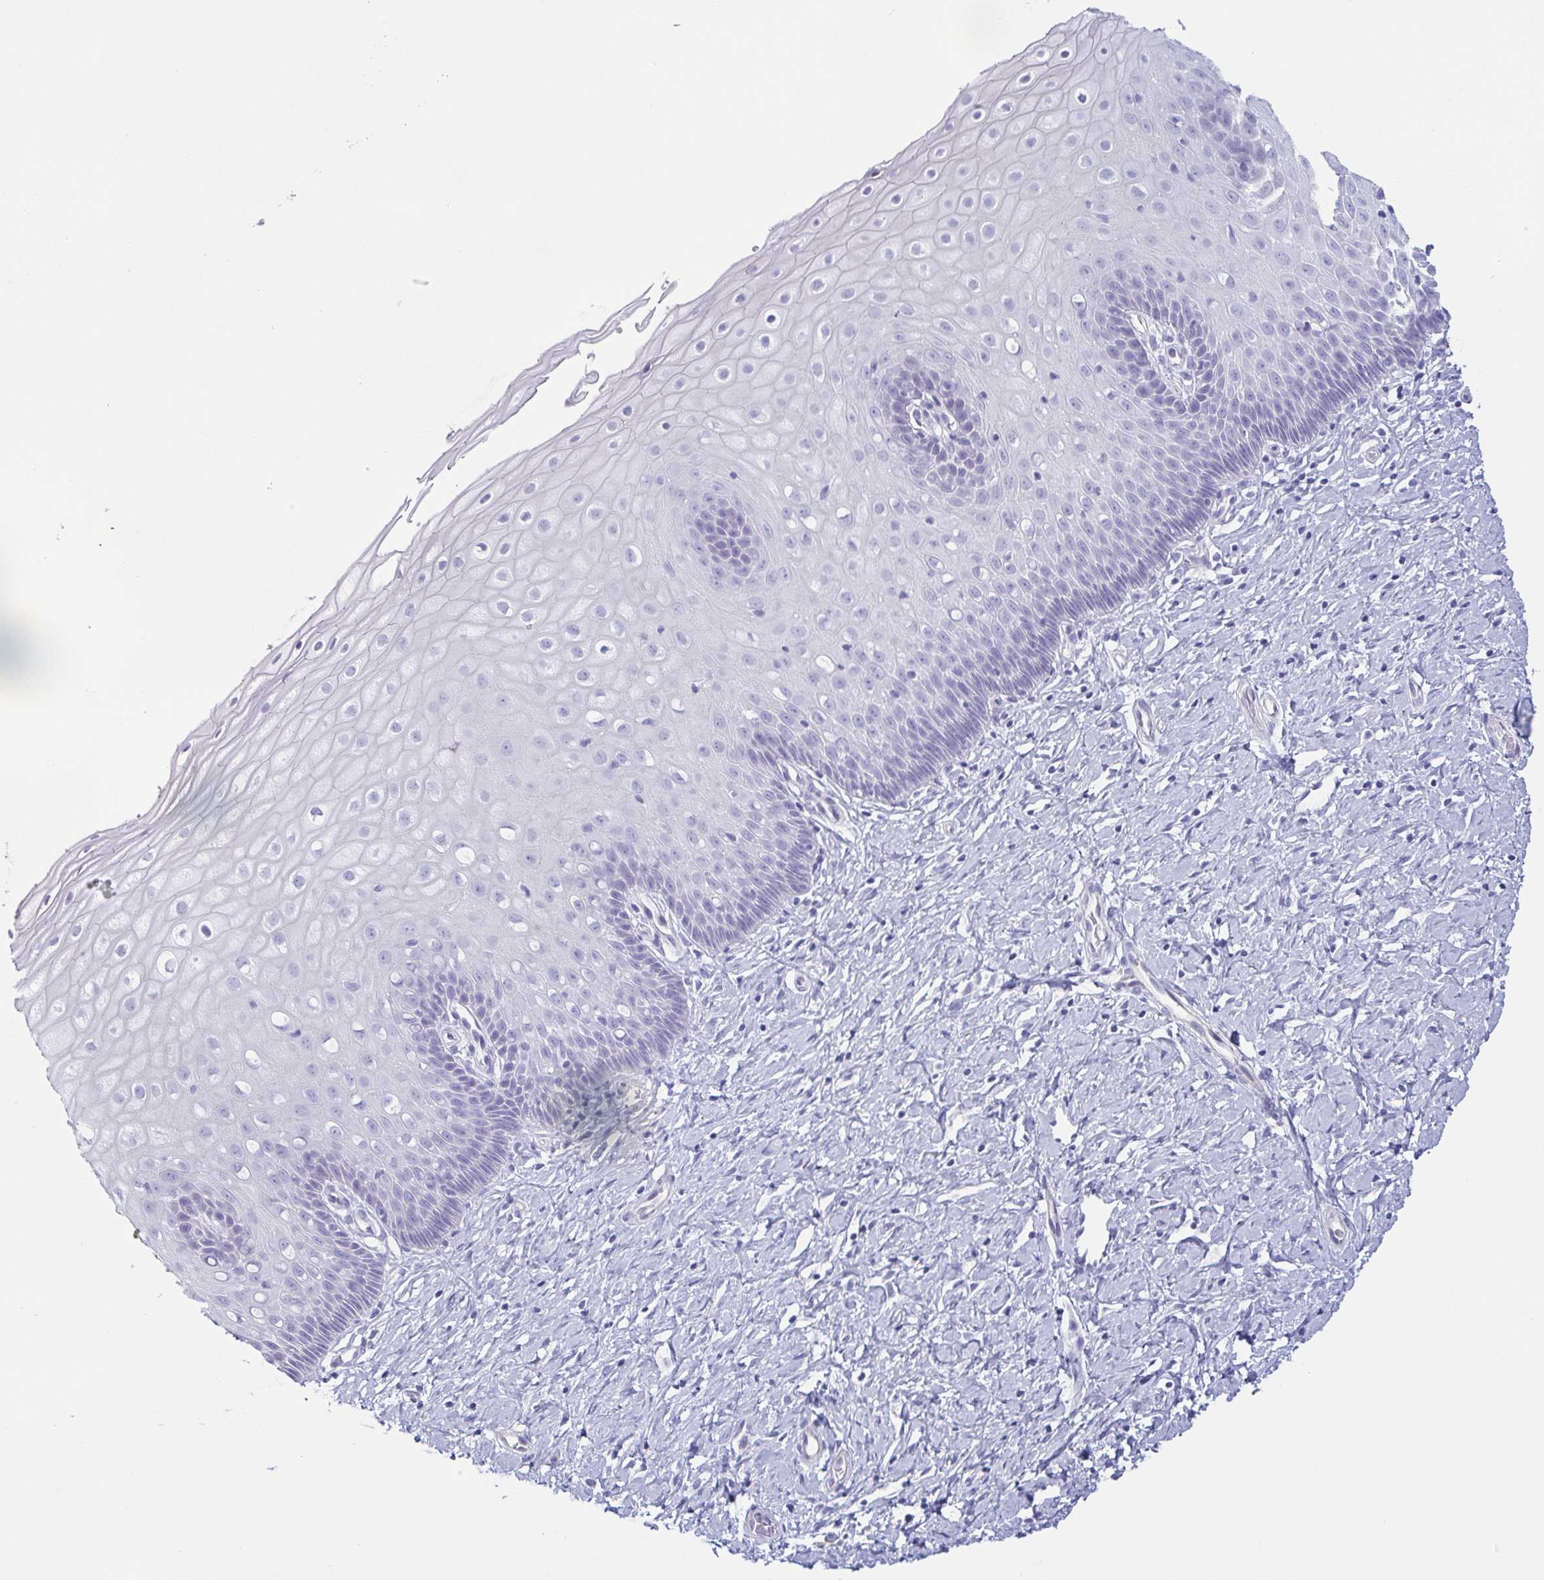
{"staining": {"intensity": "negative", "quantity": "none", "location": "none"}, "tissue": "cervix", "cell_type": "Glandular cells", "image_type": "normal", "snomed": [{"axis": "morphology", "description": "Normal tissue, NOS"}, {"axis": "topography", "description": "Cervix"}], "caption": "Human cervix stained for a protein using IHC reveals no staining in glandular cells.", "gene": "ENSG00000275778", "patient": {"sex": "female", "age": 37}}